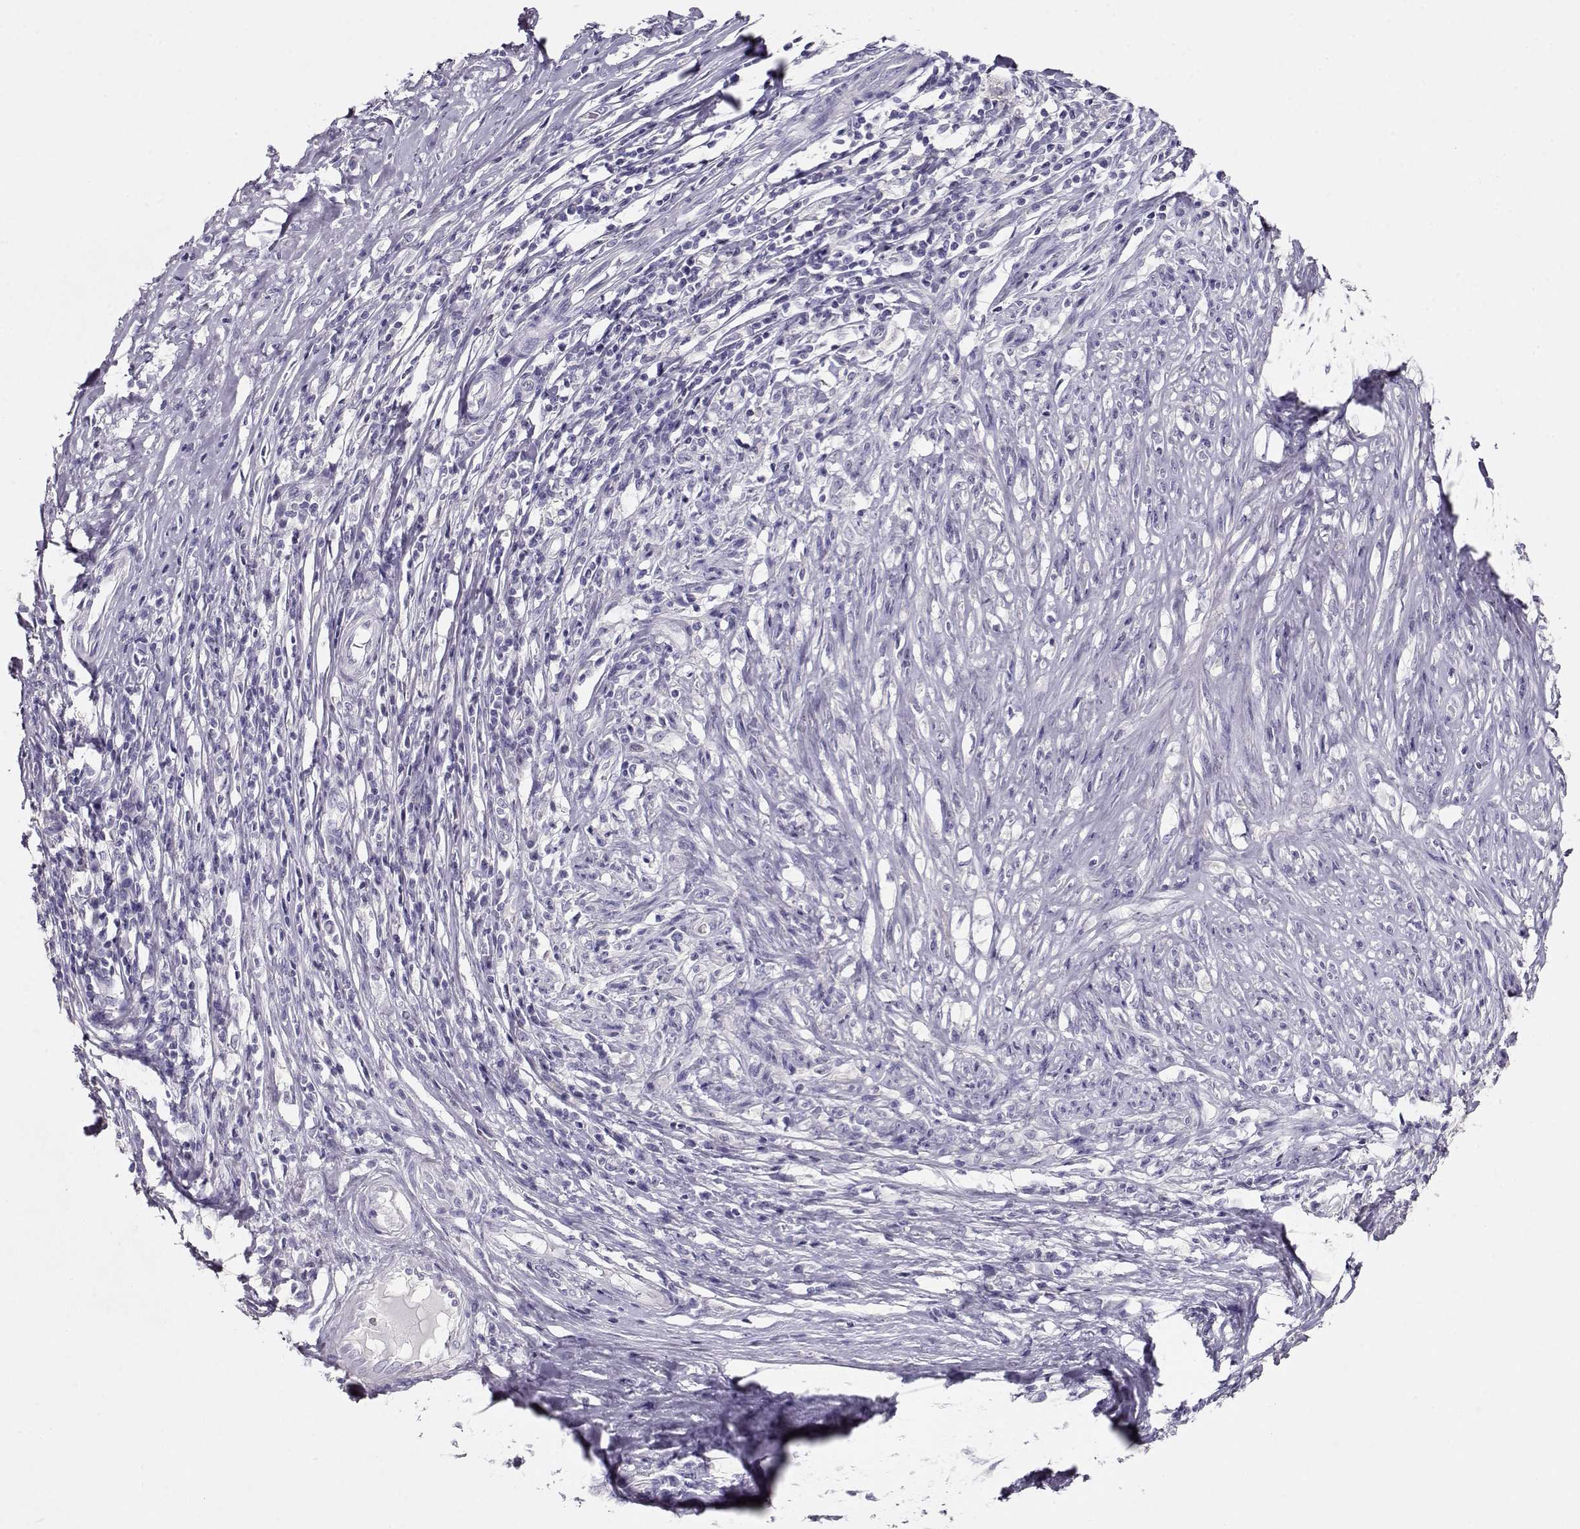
{"staining": {"intensity": "negative", "quantity": "none", "location": "none"}, "tissue": "melanoma", "cell_type": "Tumor cells", "image_type": "cancer", "snomed": [{"axis": "morphology", "description": "Malignant melanoma, NOS"}, {"axis": "topography", "description": "Skin"}], "caption": "The IHC micrograph has no significant staining in tumor cells of melanoma tissue.", "gene": "NDRG4", "patient": {"sex": "female", "age": 91}}